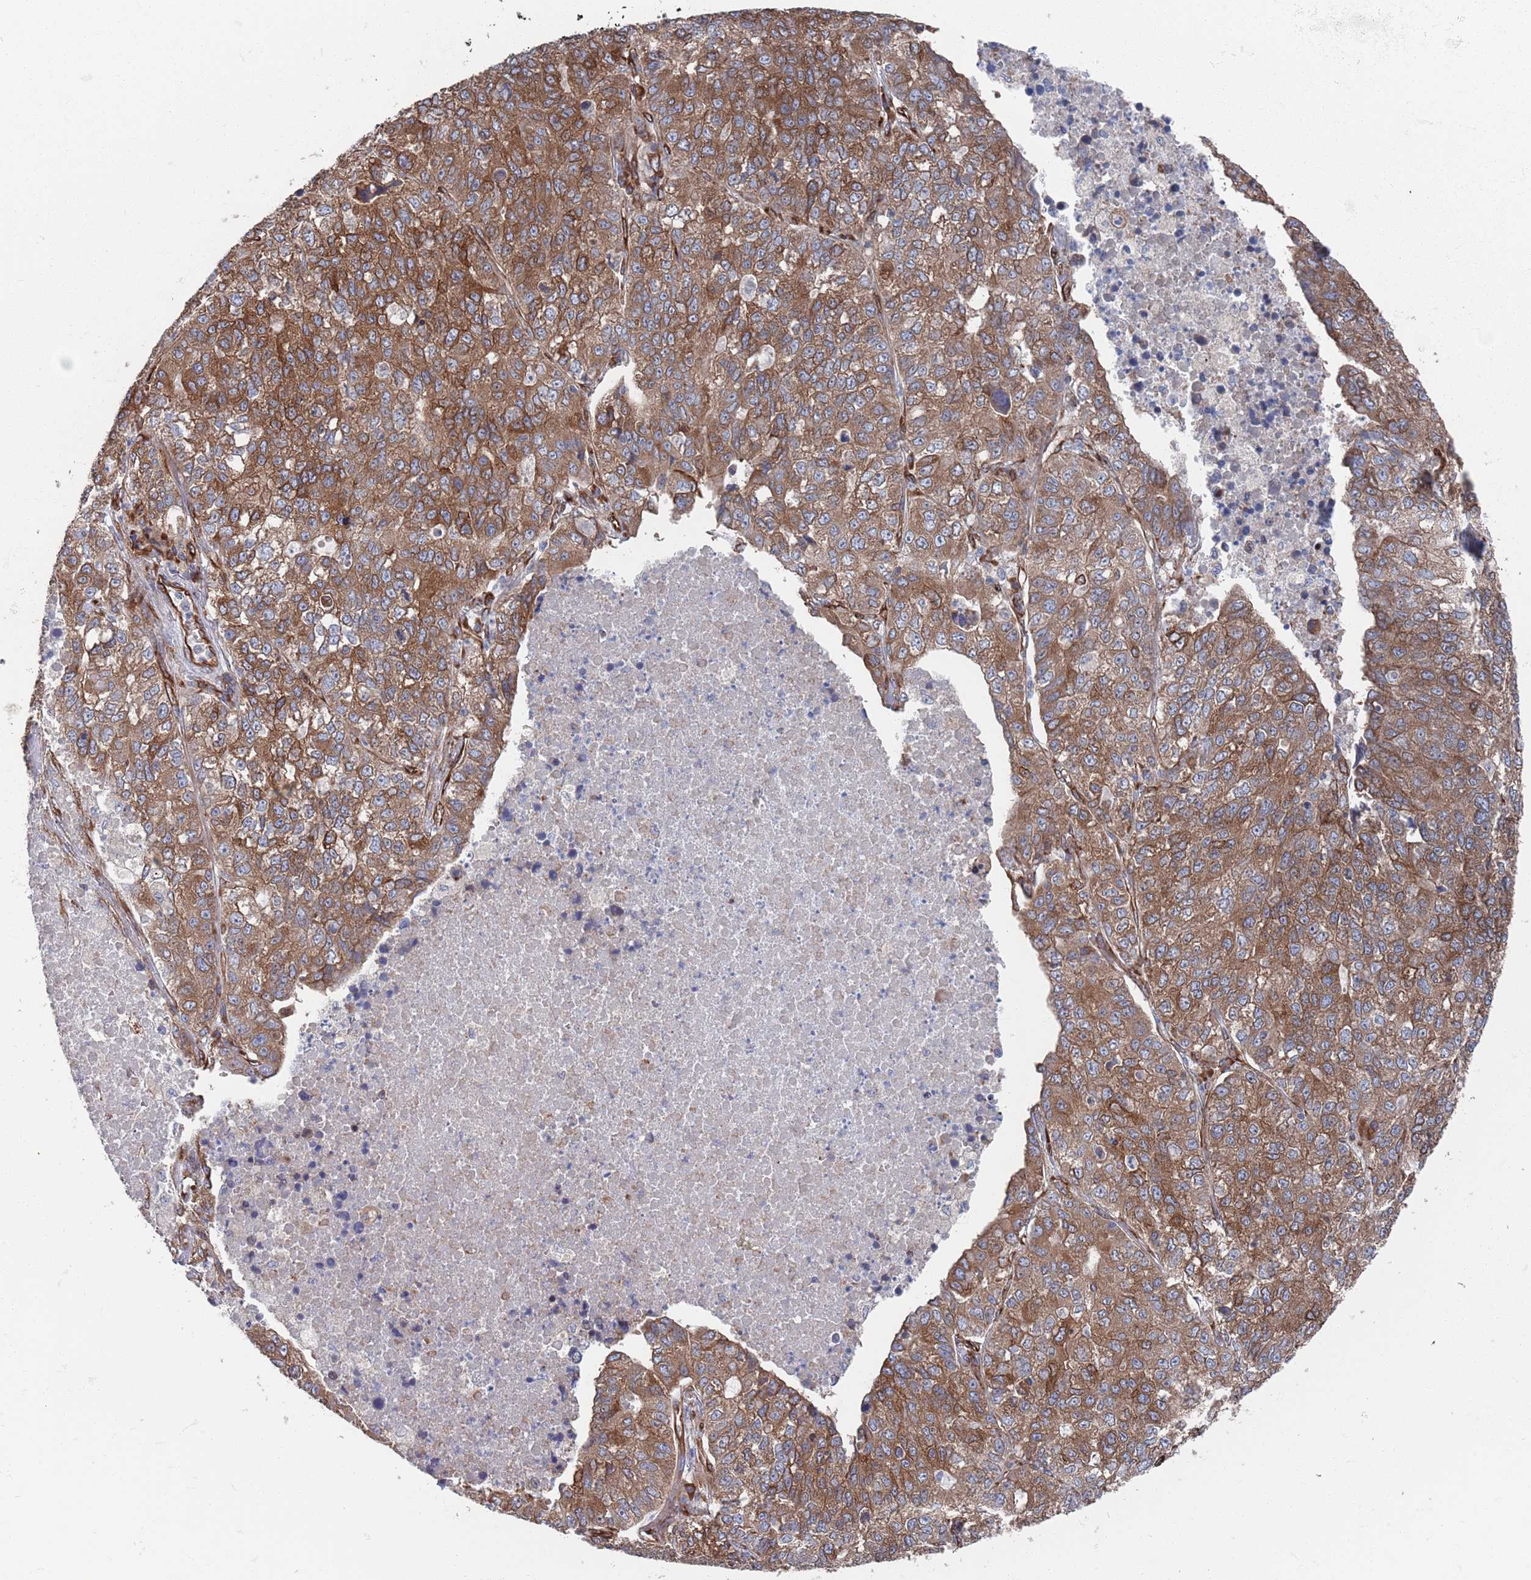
{"staining": {"intensity": "moderate", "quantity": ">75%", "location": "cytoplasmic/membranous"}, "tissue": "lung cancer", "cell_type": "Tumor cells", "image_type": "cancer", "snomed": [{"axis": "morphology", "description": "Adenocarcinoma, NOS"}, {"axis": "topography", "description": "Lung"}], "caption": "Brown immunohistochemical staining in lung cancer demonstrates moderate cytoplasmic/membranous positivity in about >75% of tumor cells. (DAB IHC with brightfield microscopy, high magnification).", "gene": "CCDC106", "patient": {"sex": "male", "age": 49}}